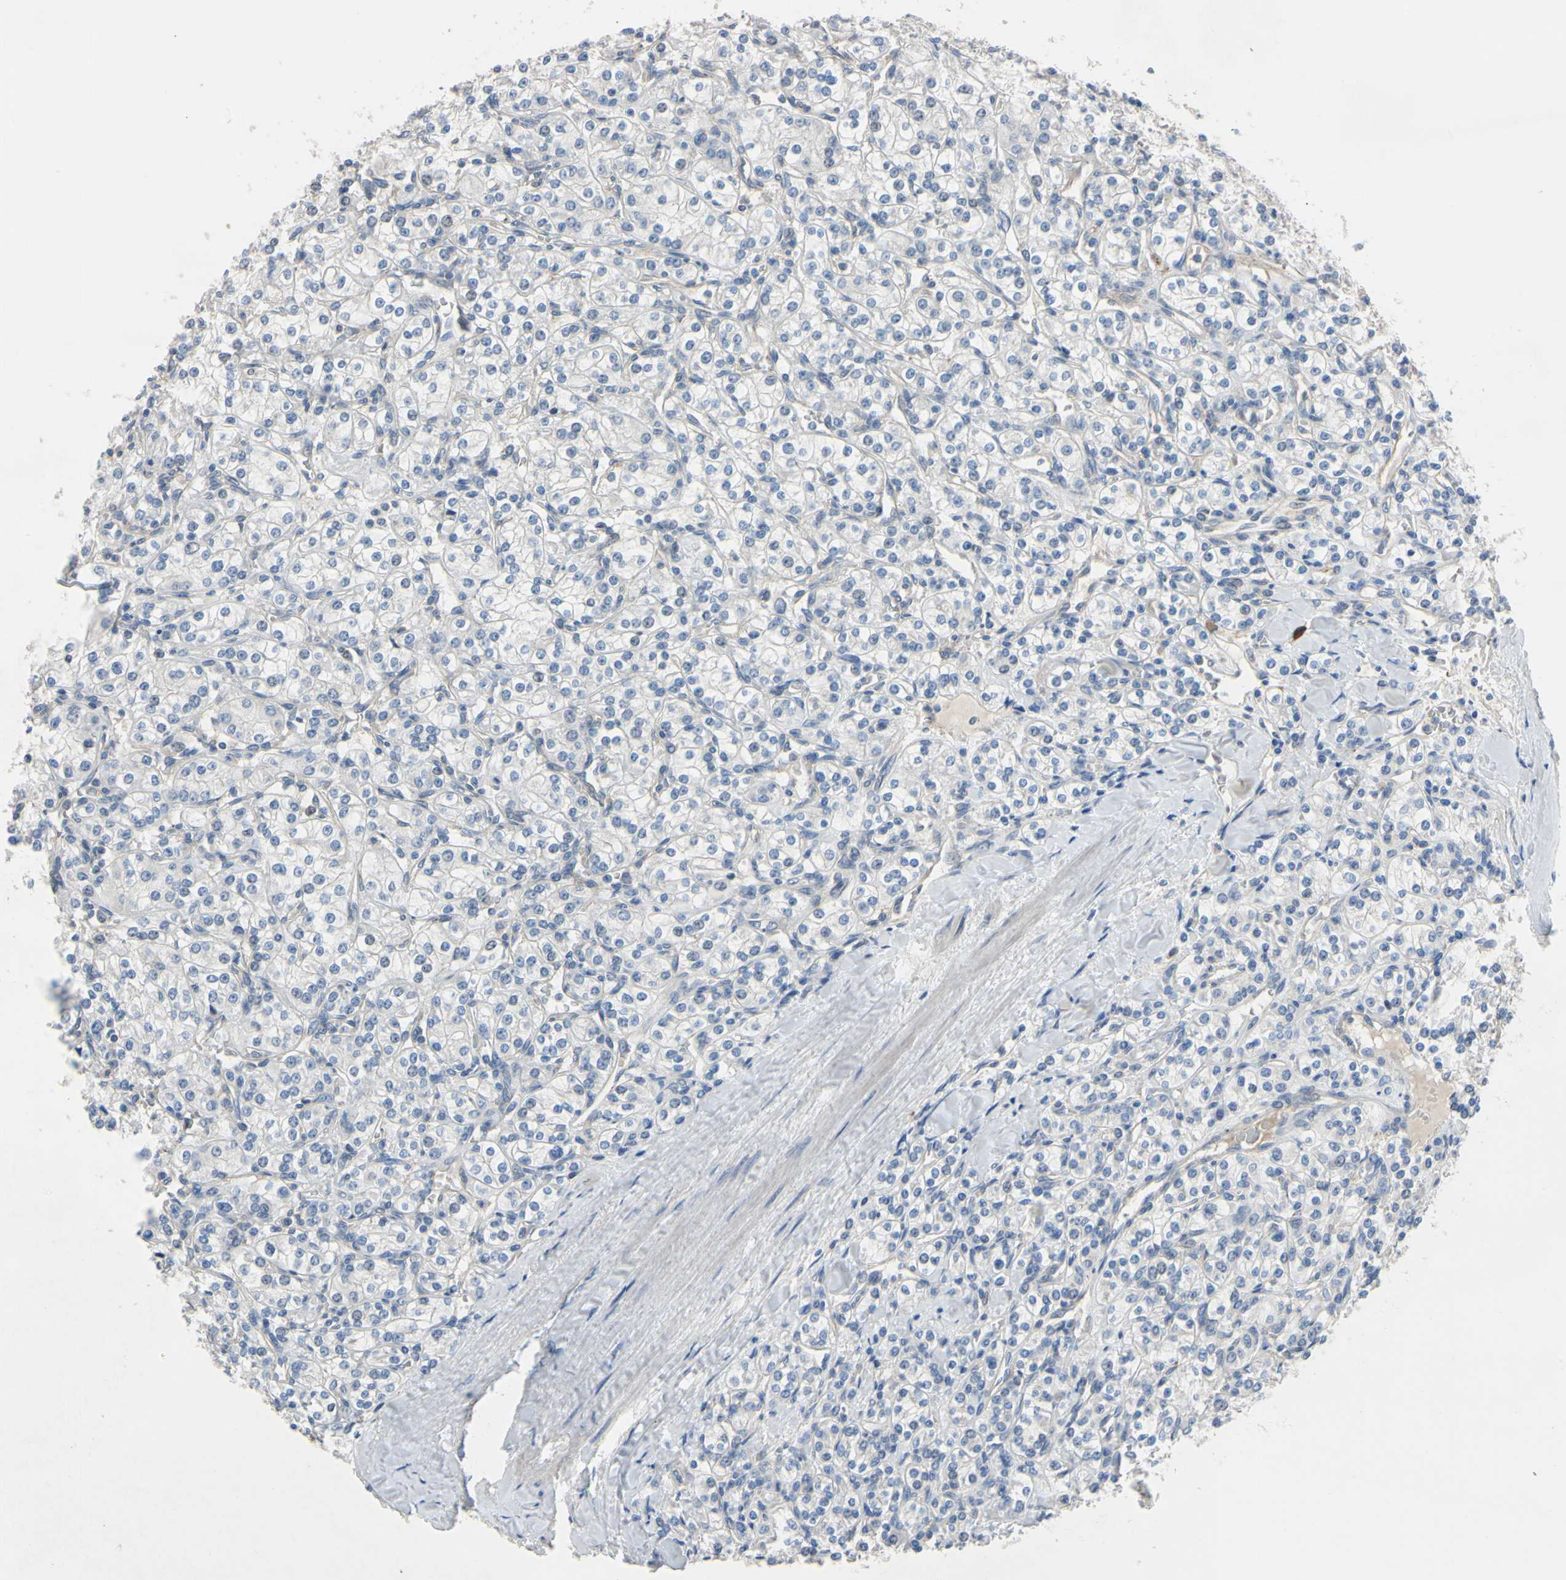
{"staining": {"intensity": "negative", "quantity": "none", "location": "none"}, "tissue": "renal cancer", "cell_type": "Tumor cells", "image_type": "cancer", "snomed": [{"axis": "morphology", "description": "Adenocarcinoma, NOS"}, {"axis": "topography", "description": "Kidney"}], "caption": "The immunohistochemistry micrograph has no significant positivity in tumor cells of renal cancer (adenocarcinoma) tissue.", "gene": "LHX9", "patient": {"sex": "male", "age": 77}}